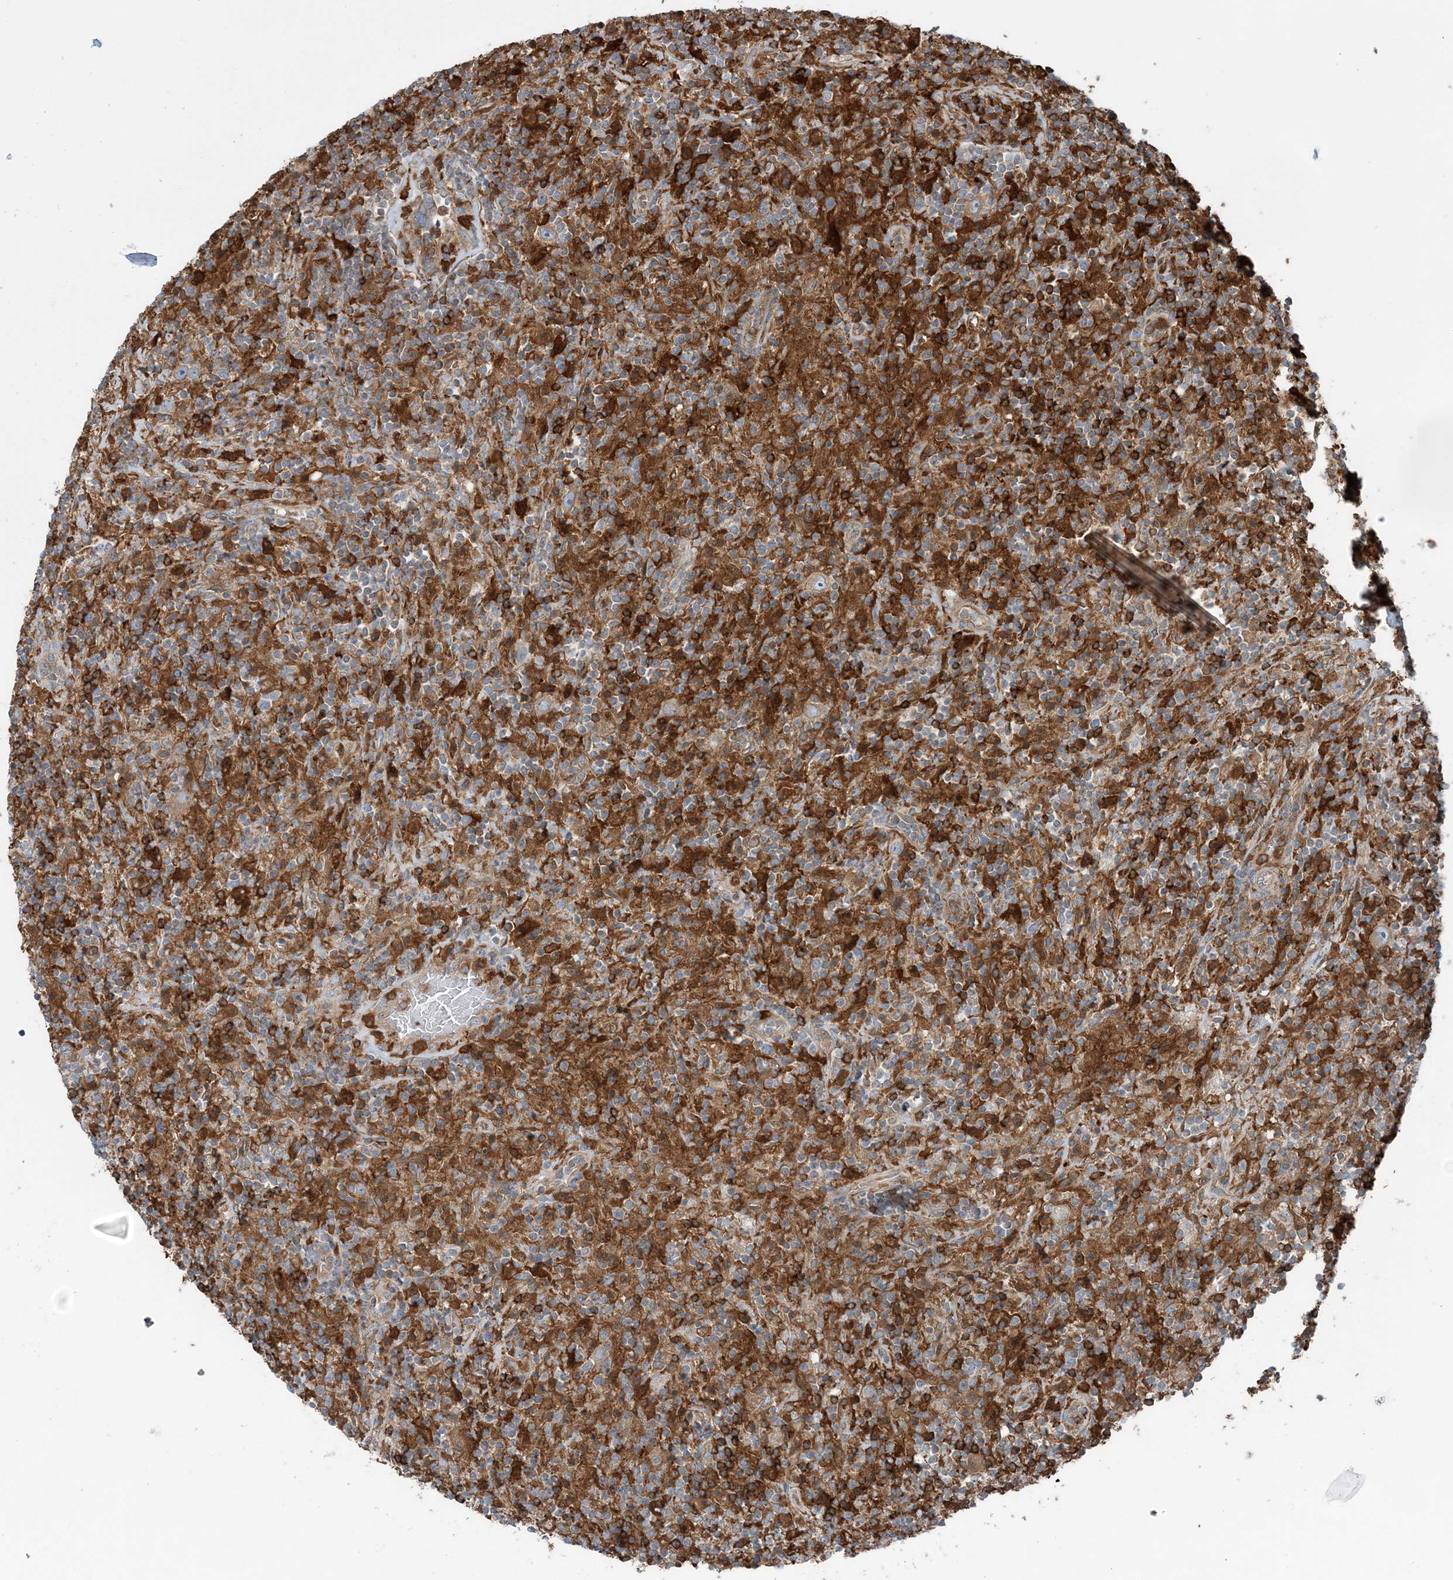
{"staining": {"intensity": "moderate", "quantity": ">75%", "location": "cytoplasmic/membranous"}, "tissue": "lymphoma", "cell_type": "Tumor cells", "image_type": "cancer", "snomed": [{"axis": "morphology", "description": "Hodgkin's disease, NOS"}, {"axis": "topography", "description": "Lymph node"}], "caption": "Lymphoma stained with a protein marker displays moderate staining in tumor cells.", "gene": "SNX2", "patient": {"sex": "male", "age": 70}}